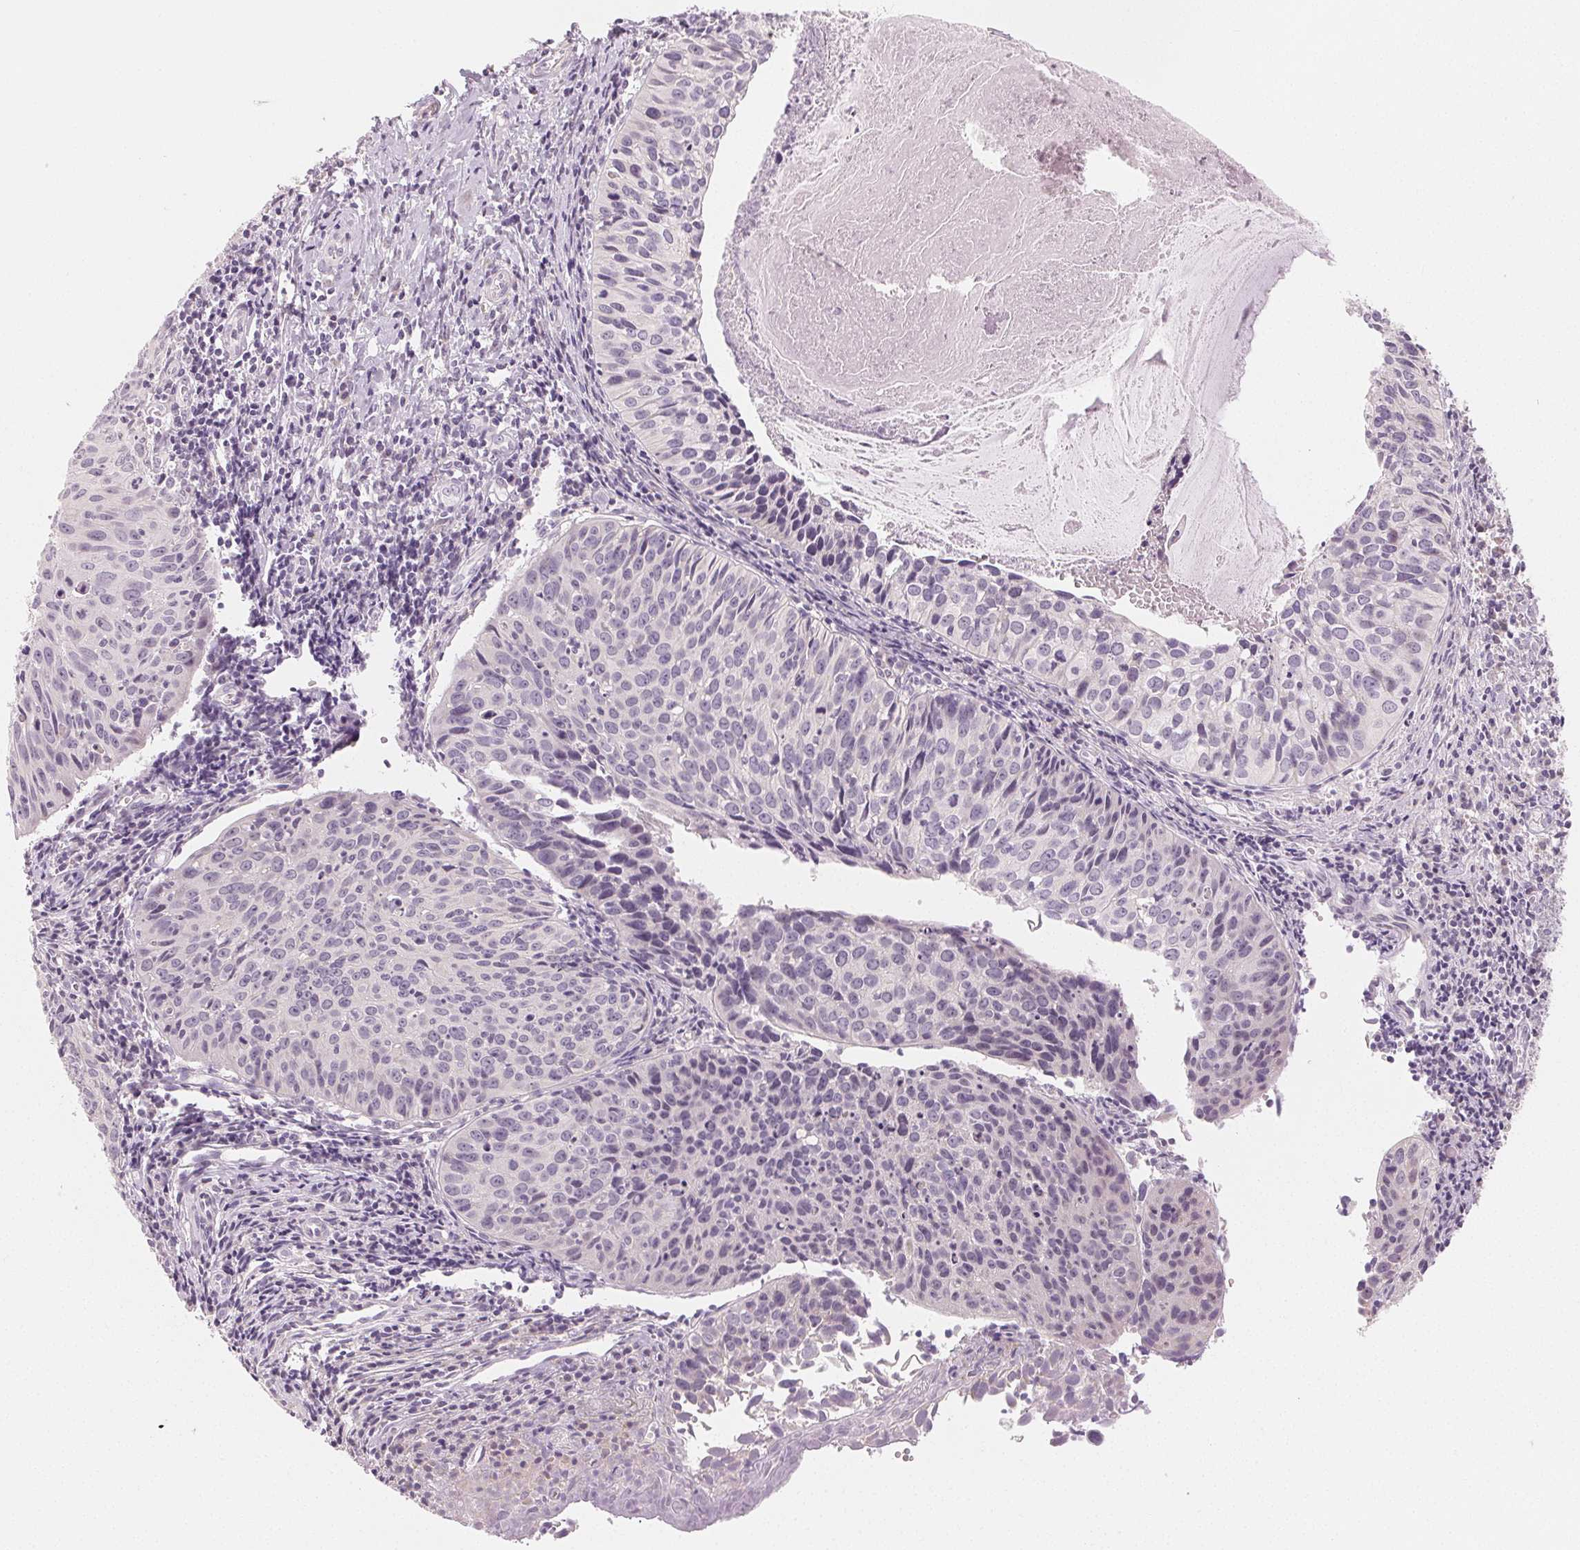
{"staining": {"intensity": "negative", "quantity": "none", "location": "none"}, "tissue": "cervical cancer", "cell_type": "Tumor cells", "image_type": "cancer", "snomed": [{"axis": "morphology", "description": "Squamous cell carcinoma, NOS"}, {"axis": "topography", "description": "Cervix"}], "caption": "Tumor cells are negative for brown protein staining in squamous cell carcinoma (cervical).", "gene": "MYBL1", "patient": {"sex": "female", "age": 31}}